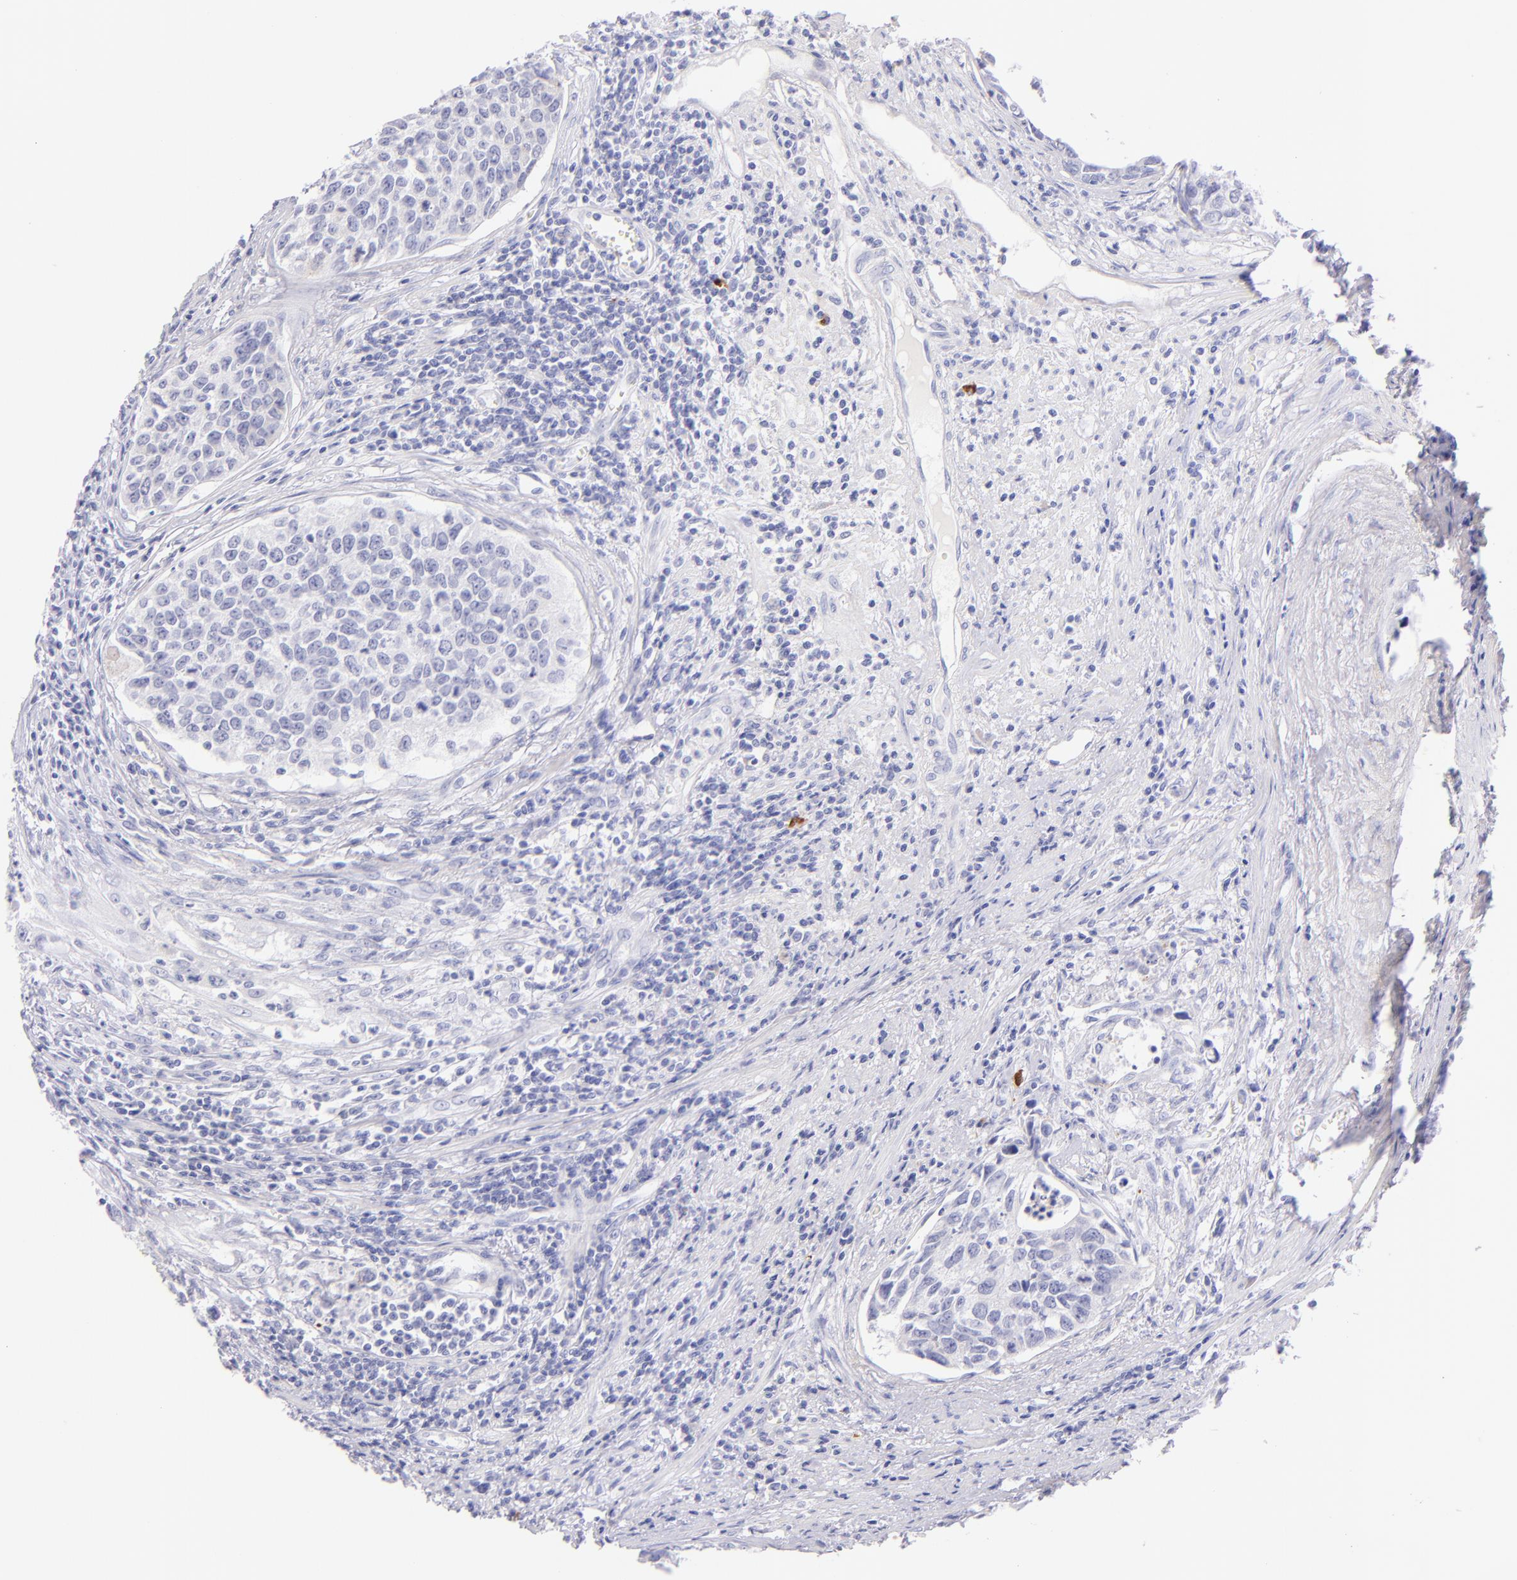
{"staining": {"intensity": "negative", "quantity": "none", "location": "none"}, "tissue": "urothelial cancer", "cell_type": "Tumor cells", "image_type": "cancer", "snomed": [{"axis": "morphology", "description": "Urothelial carcinoma, High grade"}, {"axis": "topography", "description": "Urinary bladder"}], "caption": "This is an immunohistochemistry micrograph of human urothelial cancer. There is no expression in tumor cells.", "gene": "SDC1", "patient": {"sex": "male", "age": 81}}